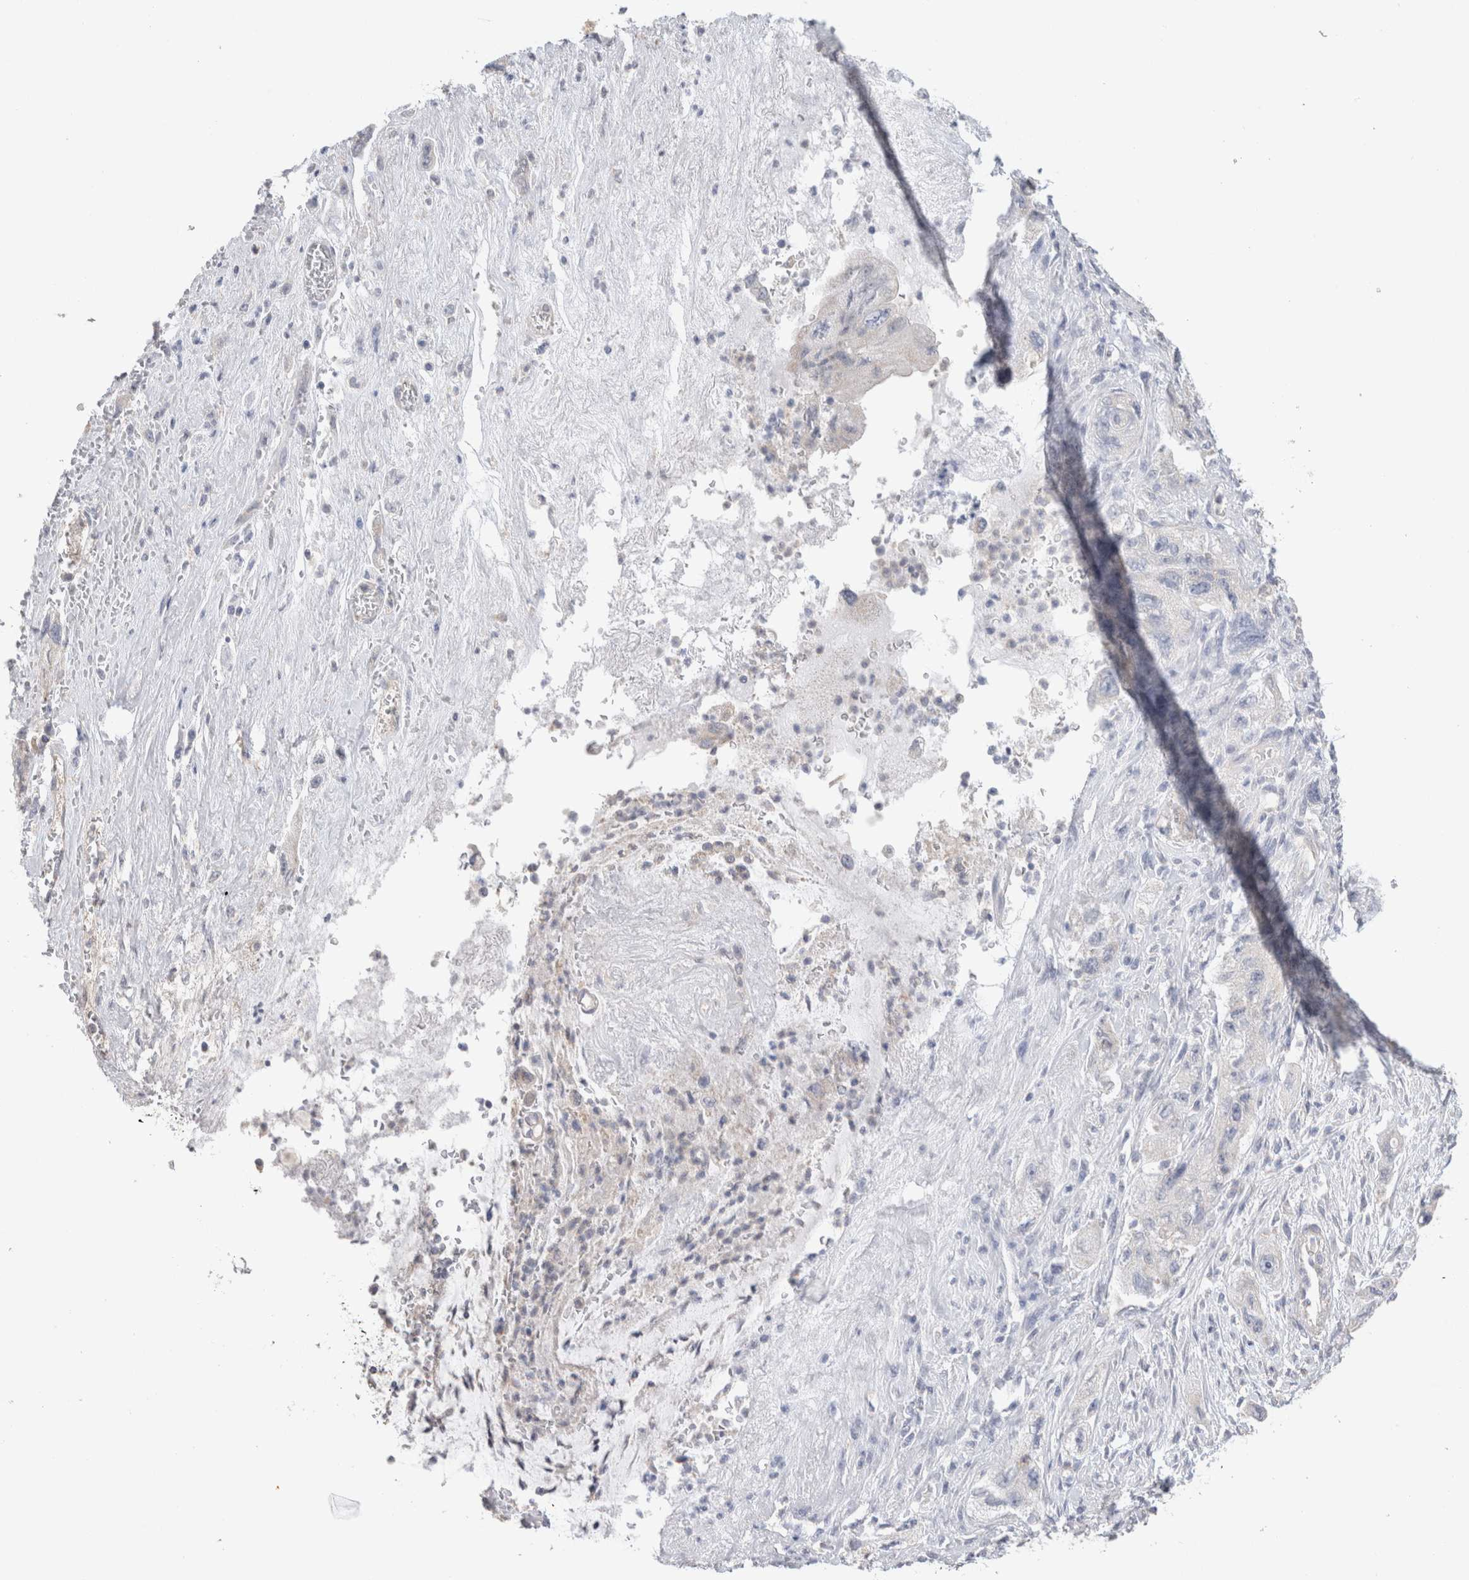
{"staining": {"intensity": "negative", "quantity": "none", "location": "none"}, "tissue": "pancreatic cancer", "cell_type": "Tumor cells", "image_type": "cancer", "snomed": [{"axis": "morphology", "description": "Adenocarcinoma, NOS"}, {"axis": "topography", "description": "Pancreas"}], "caption": "High power microscopy micrograph of an immunohistochemistry (IHC) micrograph of pancreatic adenocarcinoma, revealing no significant staining in tumor cells.", "gene": "DMD", "patient": {"sex": "female", "age": 73}}